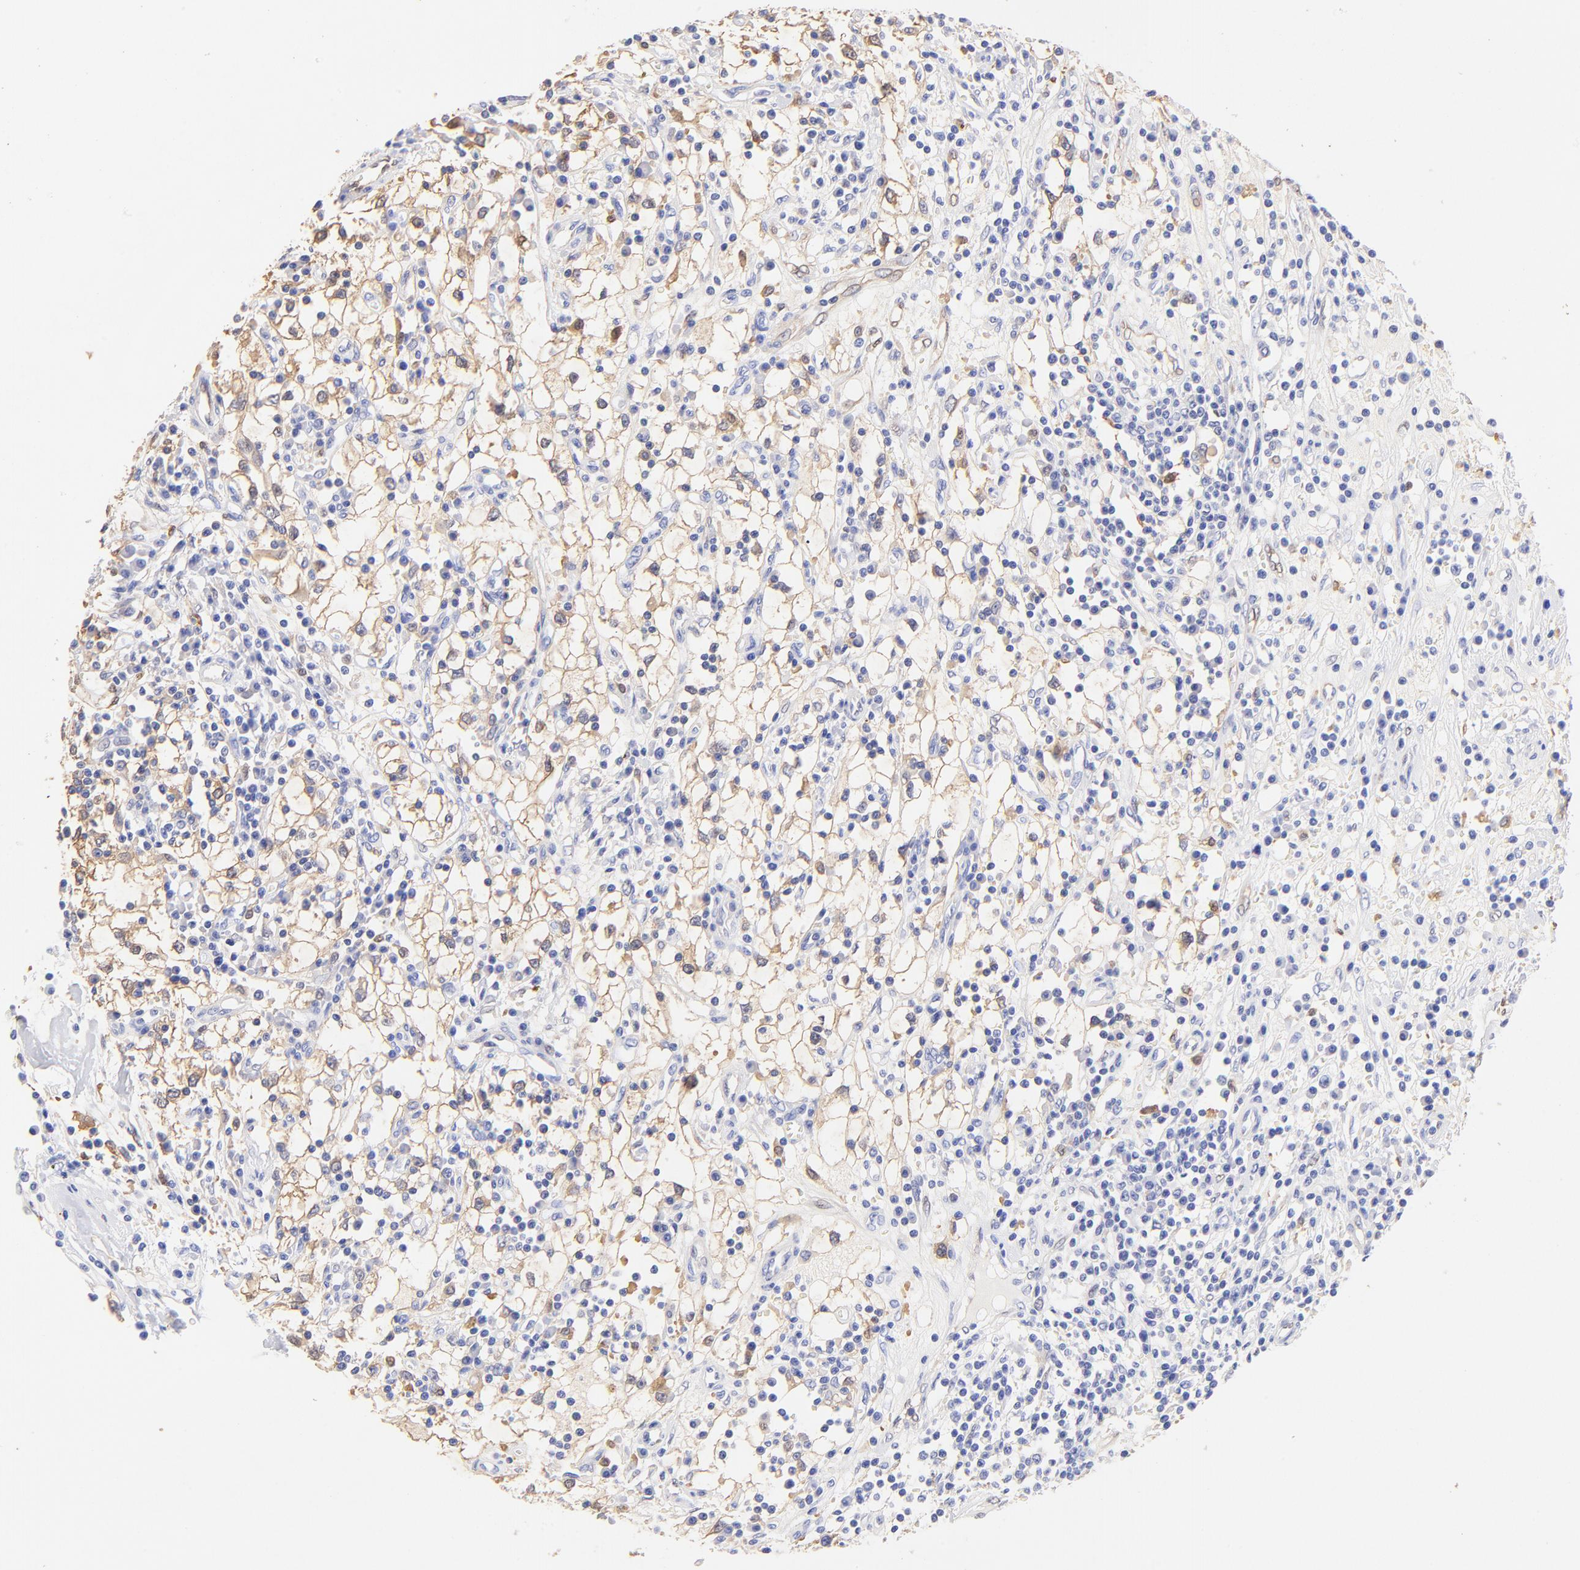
{"staining": {"intensity": "weak", "quantity": ">75%", "location": "cytoplasmic/membranous"}, "tissue": "renal cancer", "cell_type": "Tumor cells", "image_type": "cancer", "snomed": [{"axis": "morphology", "description": "Adenocarcinoma, NOS"}, {"axis": "topography", "description": "Kidney"}], "caption": "Immunohistochemistry (IHC) micrograph of neoplastic tissue: human adenocarcinoma (renal) stained using IHC displays low levels of weak protein expression localized specifically in the cytoplasmic/membranous of tumor cells, appearing as a cytoplasmic/membranous brown color.", "gene": "ALDH1A1", "patient": {"sex": "male", "age": 82}}